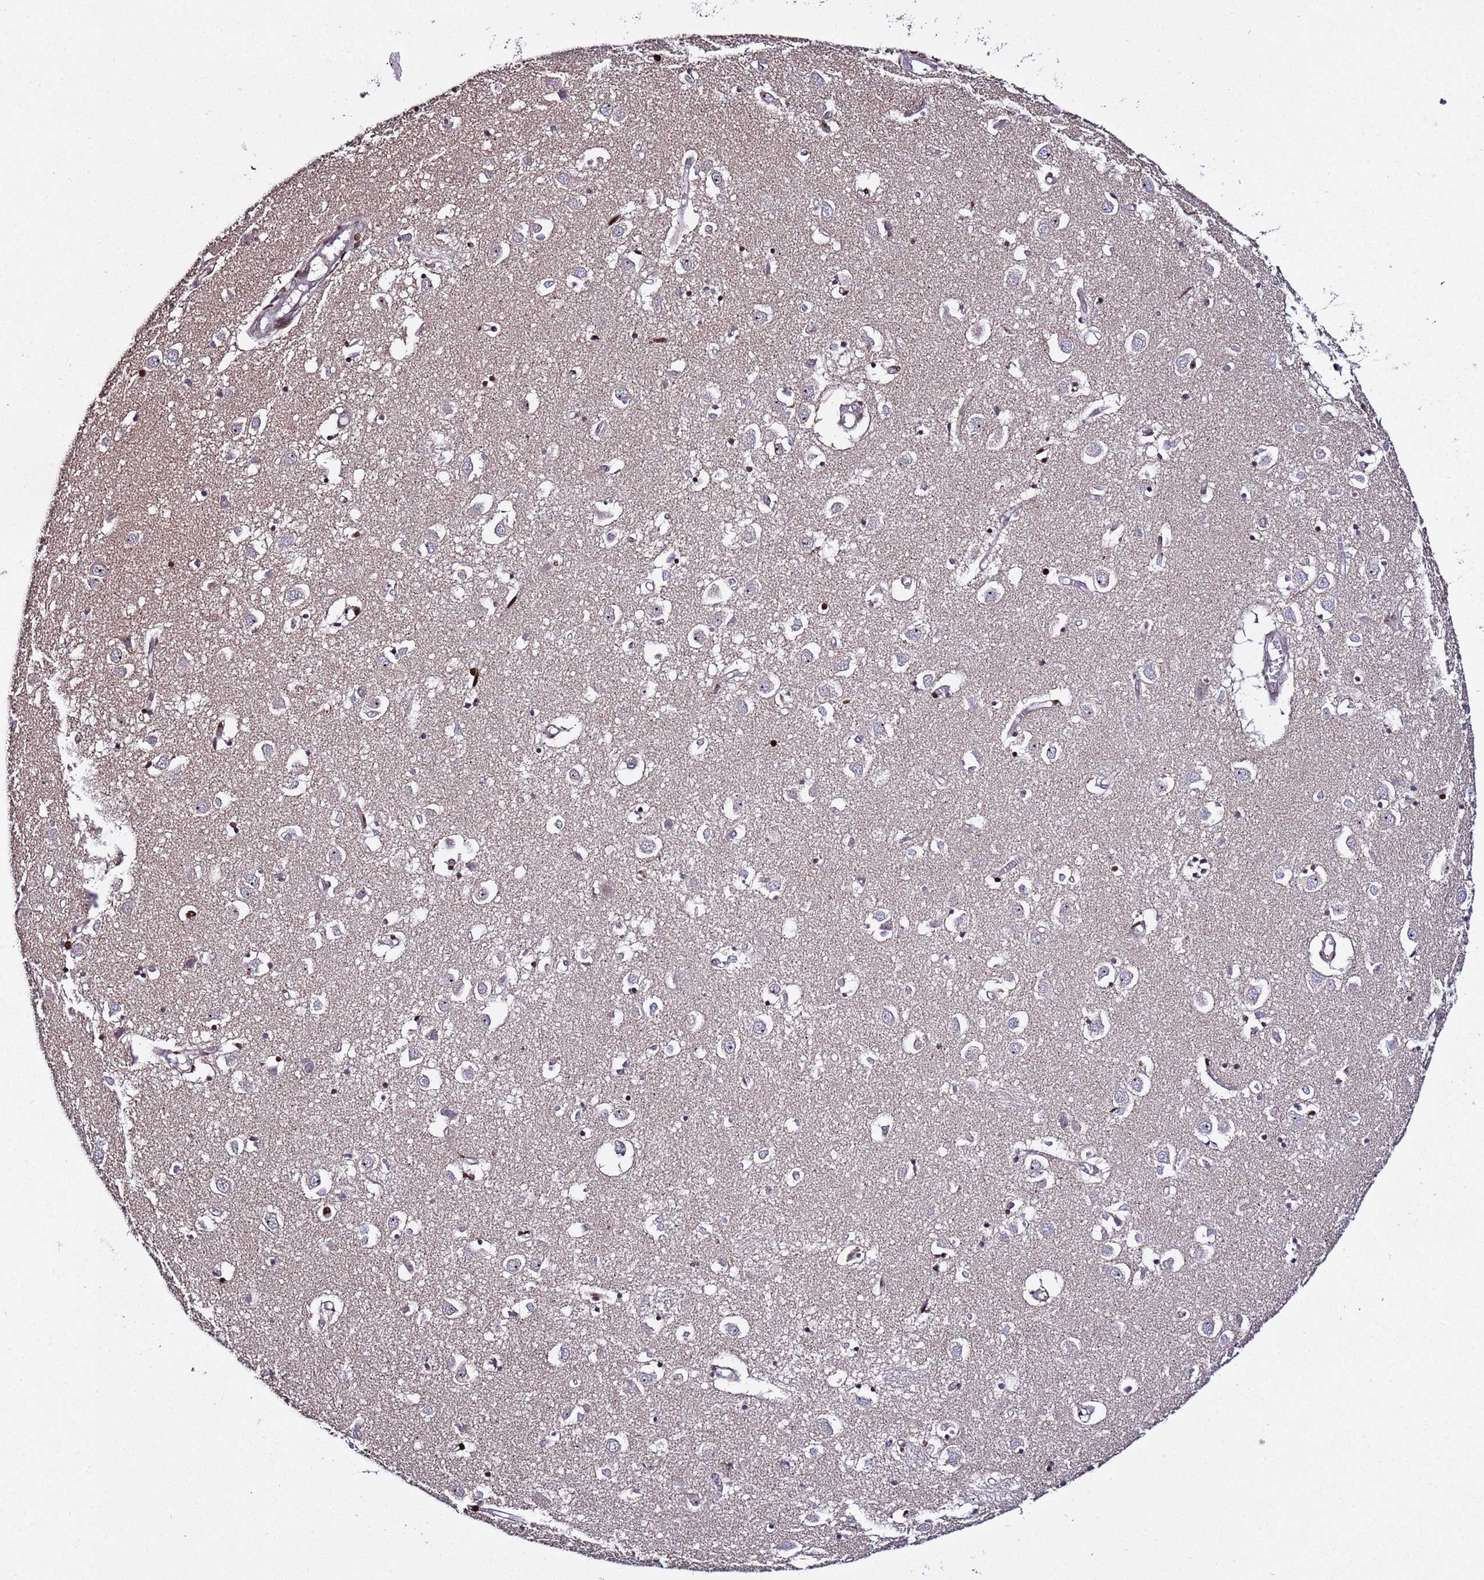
{"staining": {"intensity": "strong", "quantity": "<25%", "location": "nuclear"}, "tissue": "caudate", "cell_type": "Glial cells", "image_type": "normal", "snomed": [{"axis": "morphology", "description": "Normal tissue, NOS"}, {"axis": "topography", "description": "Lateral ventricle wall"}], "caption": "Strong nuclear protein expression is appreciated in about <25% of glial cells in caudate.", "gene": "WNK4", "patient": {"sex": "male", "age": 70}}